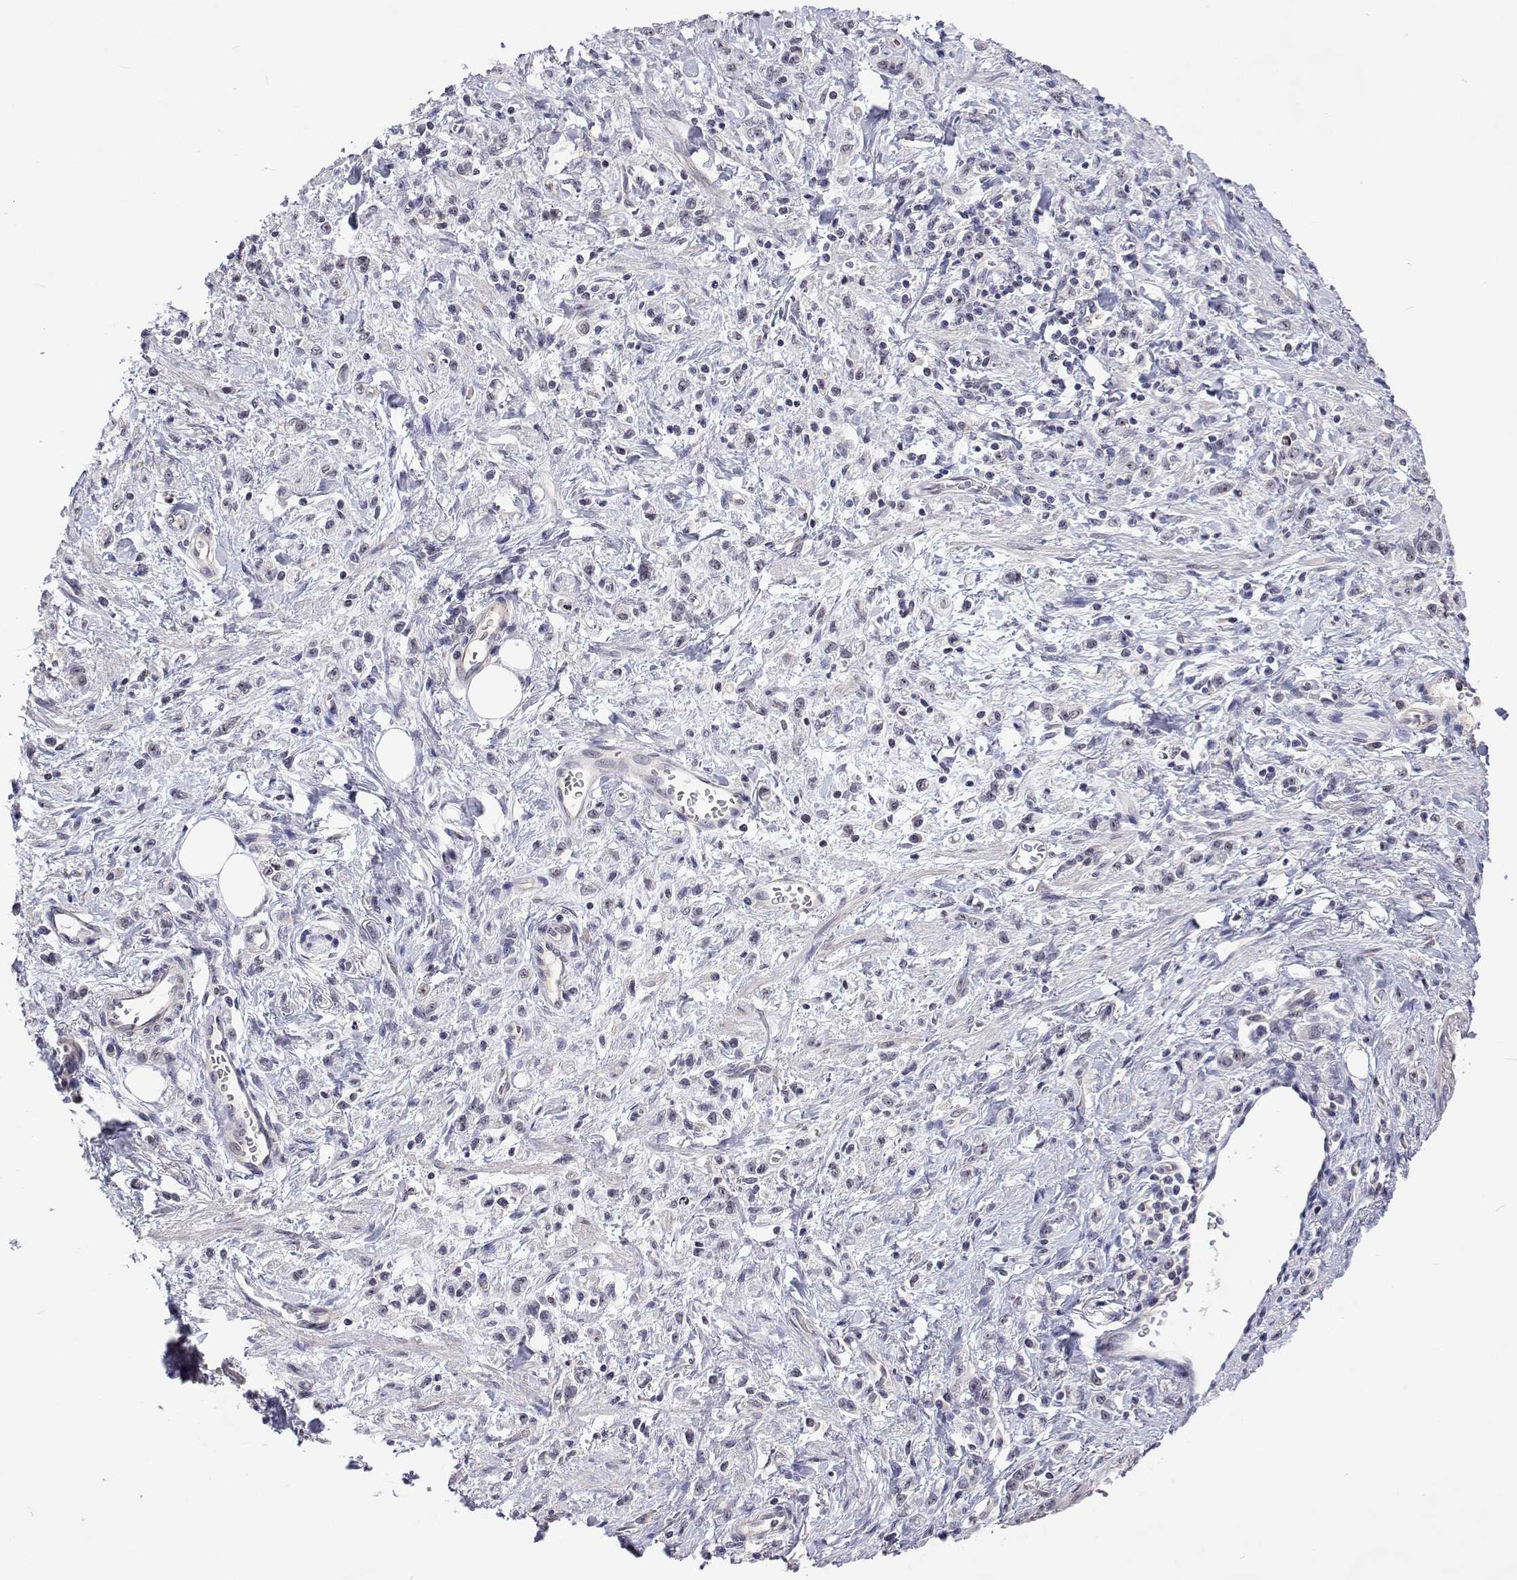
{"staining": {"intensity": "negative", "quantity": "none", "location": "none"}, "tissue": "stomach cancer", "cell_type": "Tumor cells", "image_type": "cancer", "snomed": [{"axis": "morphology", "description": "Adenocarcinoma, NOS"}, {"axis": "topography", "description": "Stomach"}], "caption": "Immunohistochemistry (IHC) of human stomach adenocarcinoma reveals no expression in tumor cells.", "gene": "NHP2", "patient": {"sex": "male", "age": 77}}